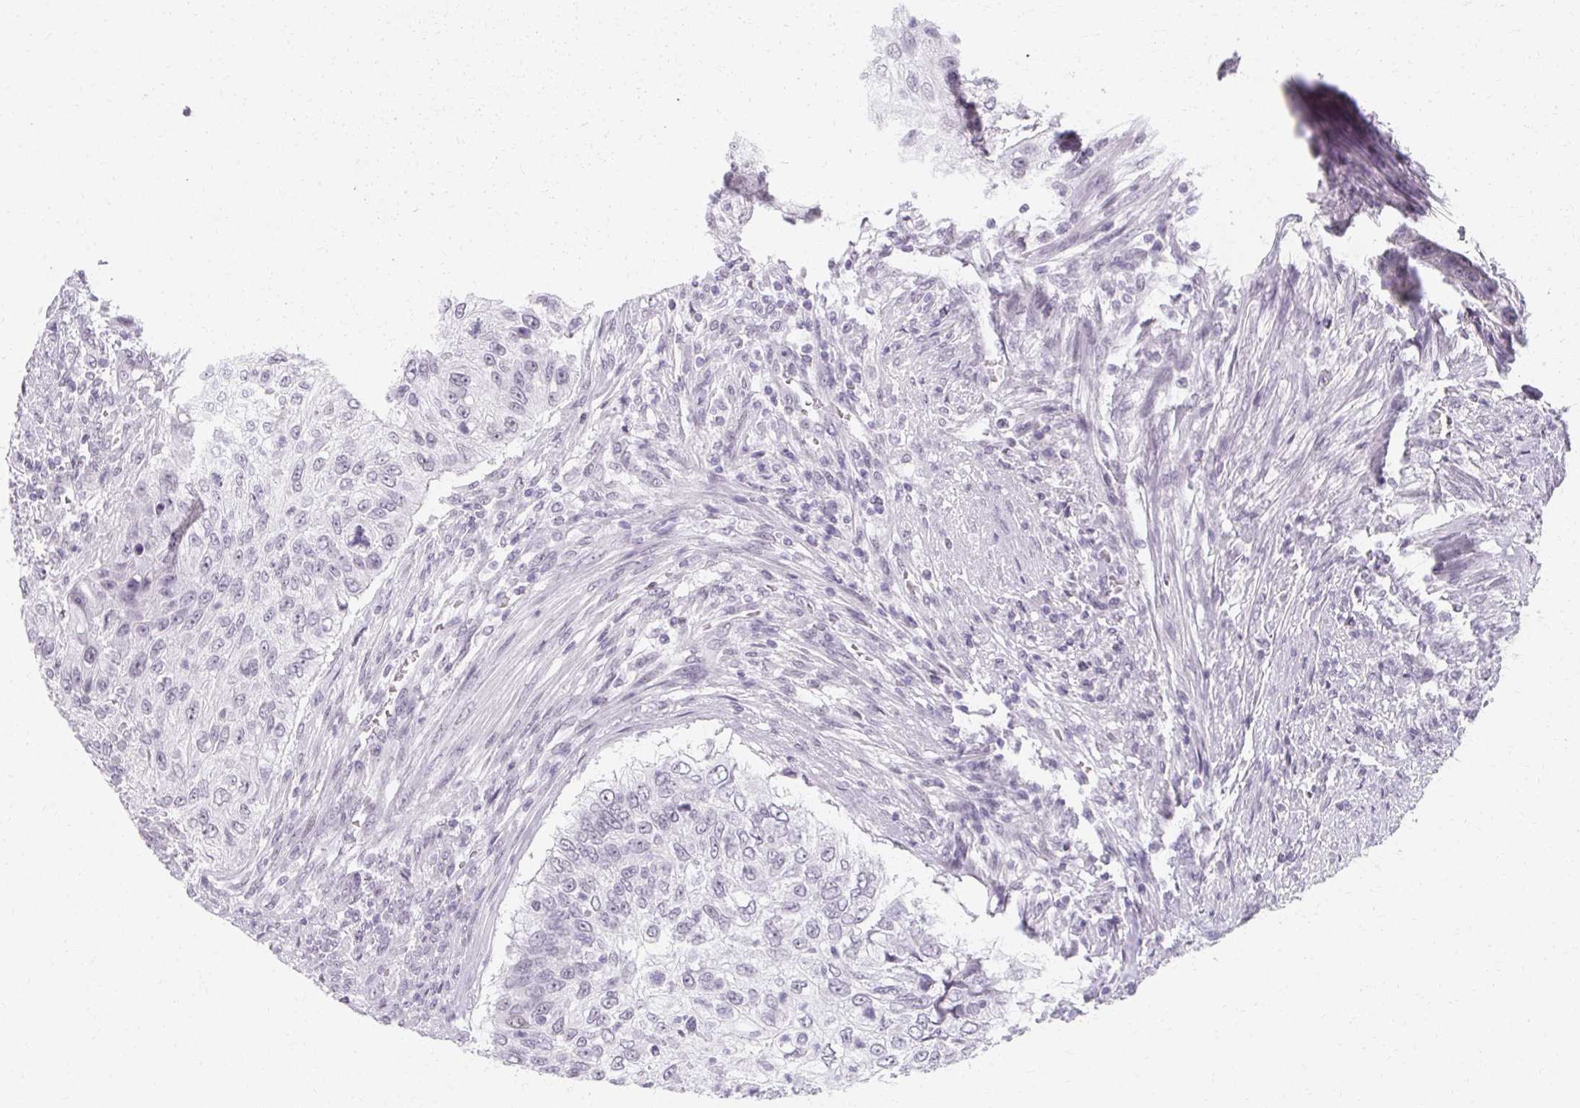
{"staining": {"intensity": "negative", "quantity": "none", "location": "none"}, "tissue": "urothelial cancer", "cell_type": "Tumor cells", "image_type": "cancer", "snomed": [{"axis": "morphology", "description": "Urothelial carcinoma, High grade"}, {"axis": "topography", "description": "Urinary bladder"}], "caption": "Tumor cells are negative for protein expression in human urothelial carcinoma (high-grade).", "gene": "SYNPR", "patient": {"sex": "female", "age": 60}}